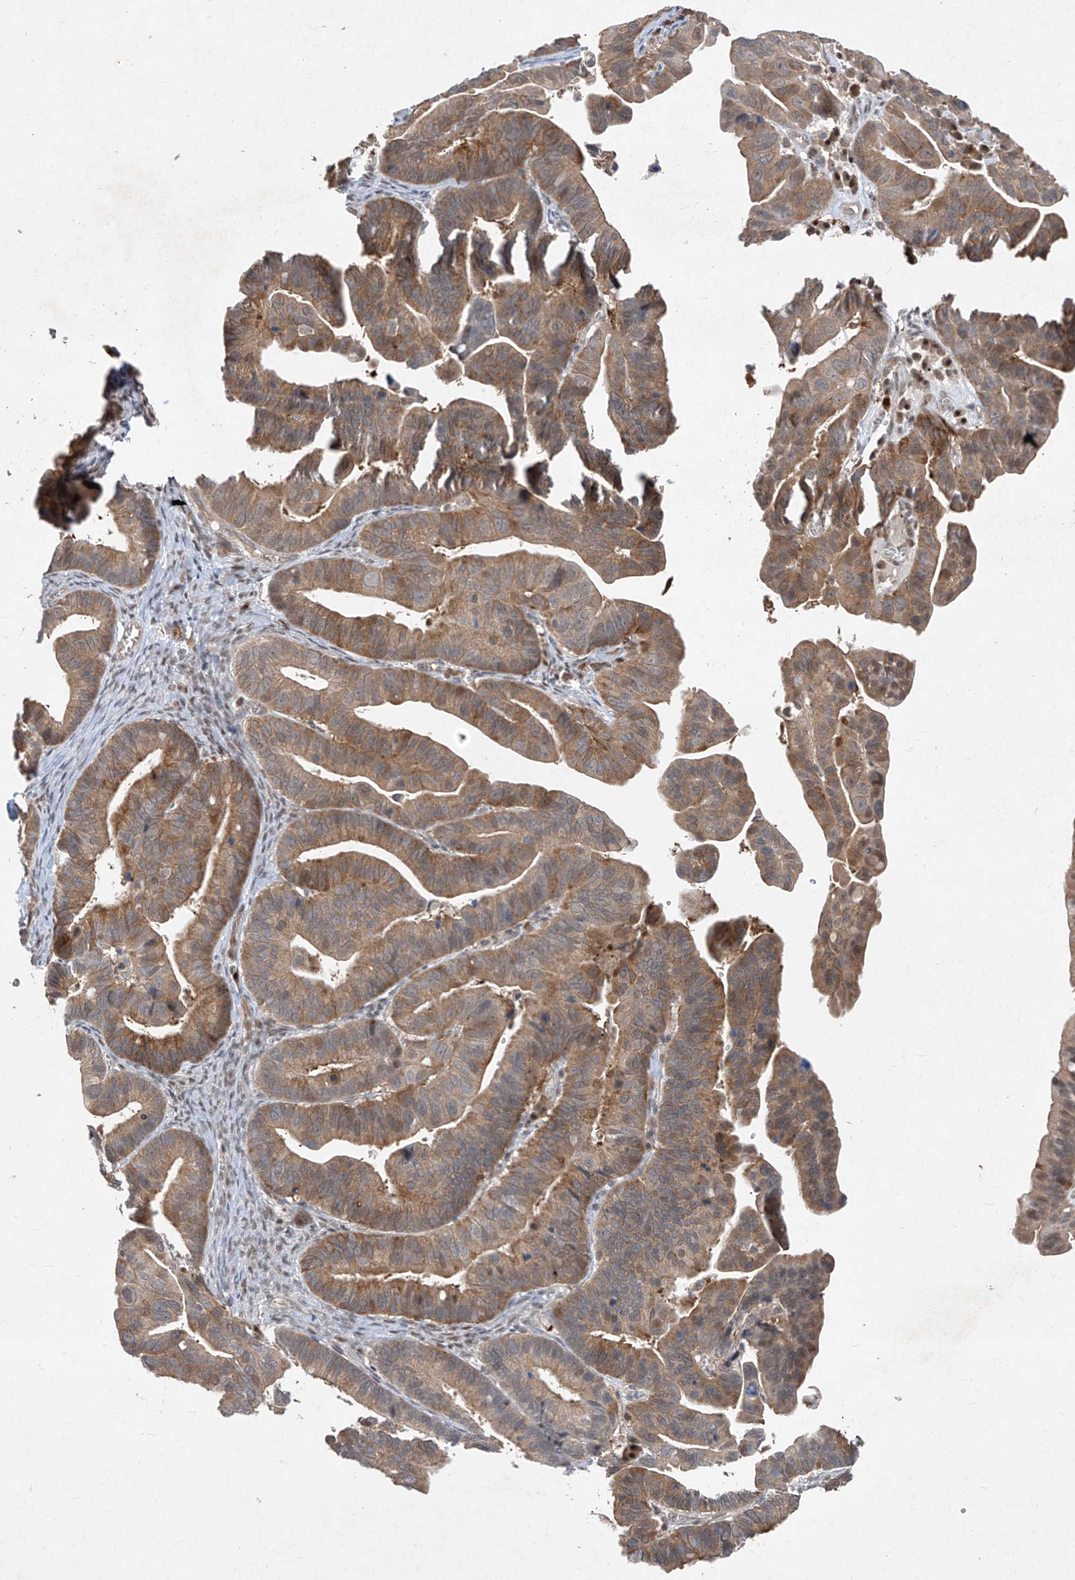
{"staining": {"intensity": "moderate", "quantity": ">75%", "location": "cytoplasmic/membranous"}, "tissue": "ovarian cancer", "cell_type": "Tumor cells", "image_type": "cancer", "snomed": [{"axis": "morphology", "description": "Cystadenocarcinoma, serous, NOS"}, {"axis": "topography", "description": "Ovary"}], "caption": "Protein expression analysis of human ovarian serous cystadenocarcinoma reveals moderate cytoplasmic/membranous staining in approximately >75% of tumor cells. The staining was performed using DAB to visualize the protein expression in brown, while the nuclei were stained in blue with hematoxylin (Magnification: 20x).", "gene": "ZNF358", "patient": {"sex": "female", "age": 56}}